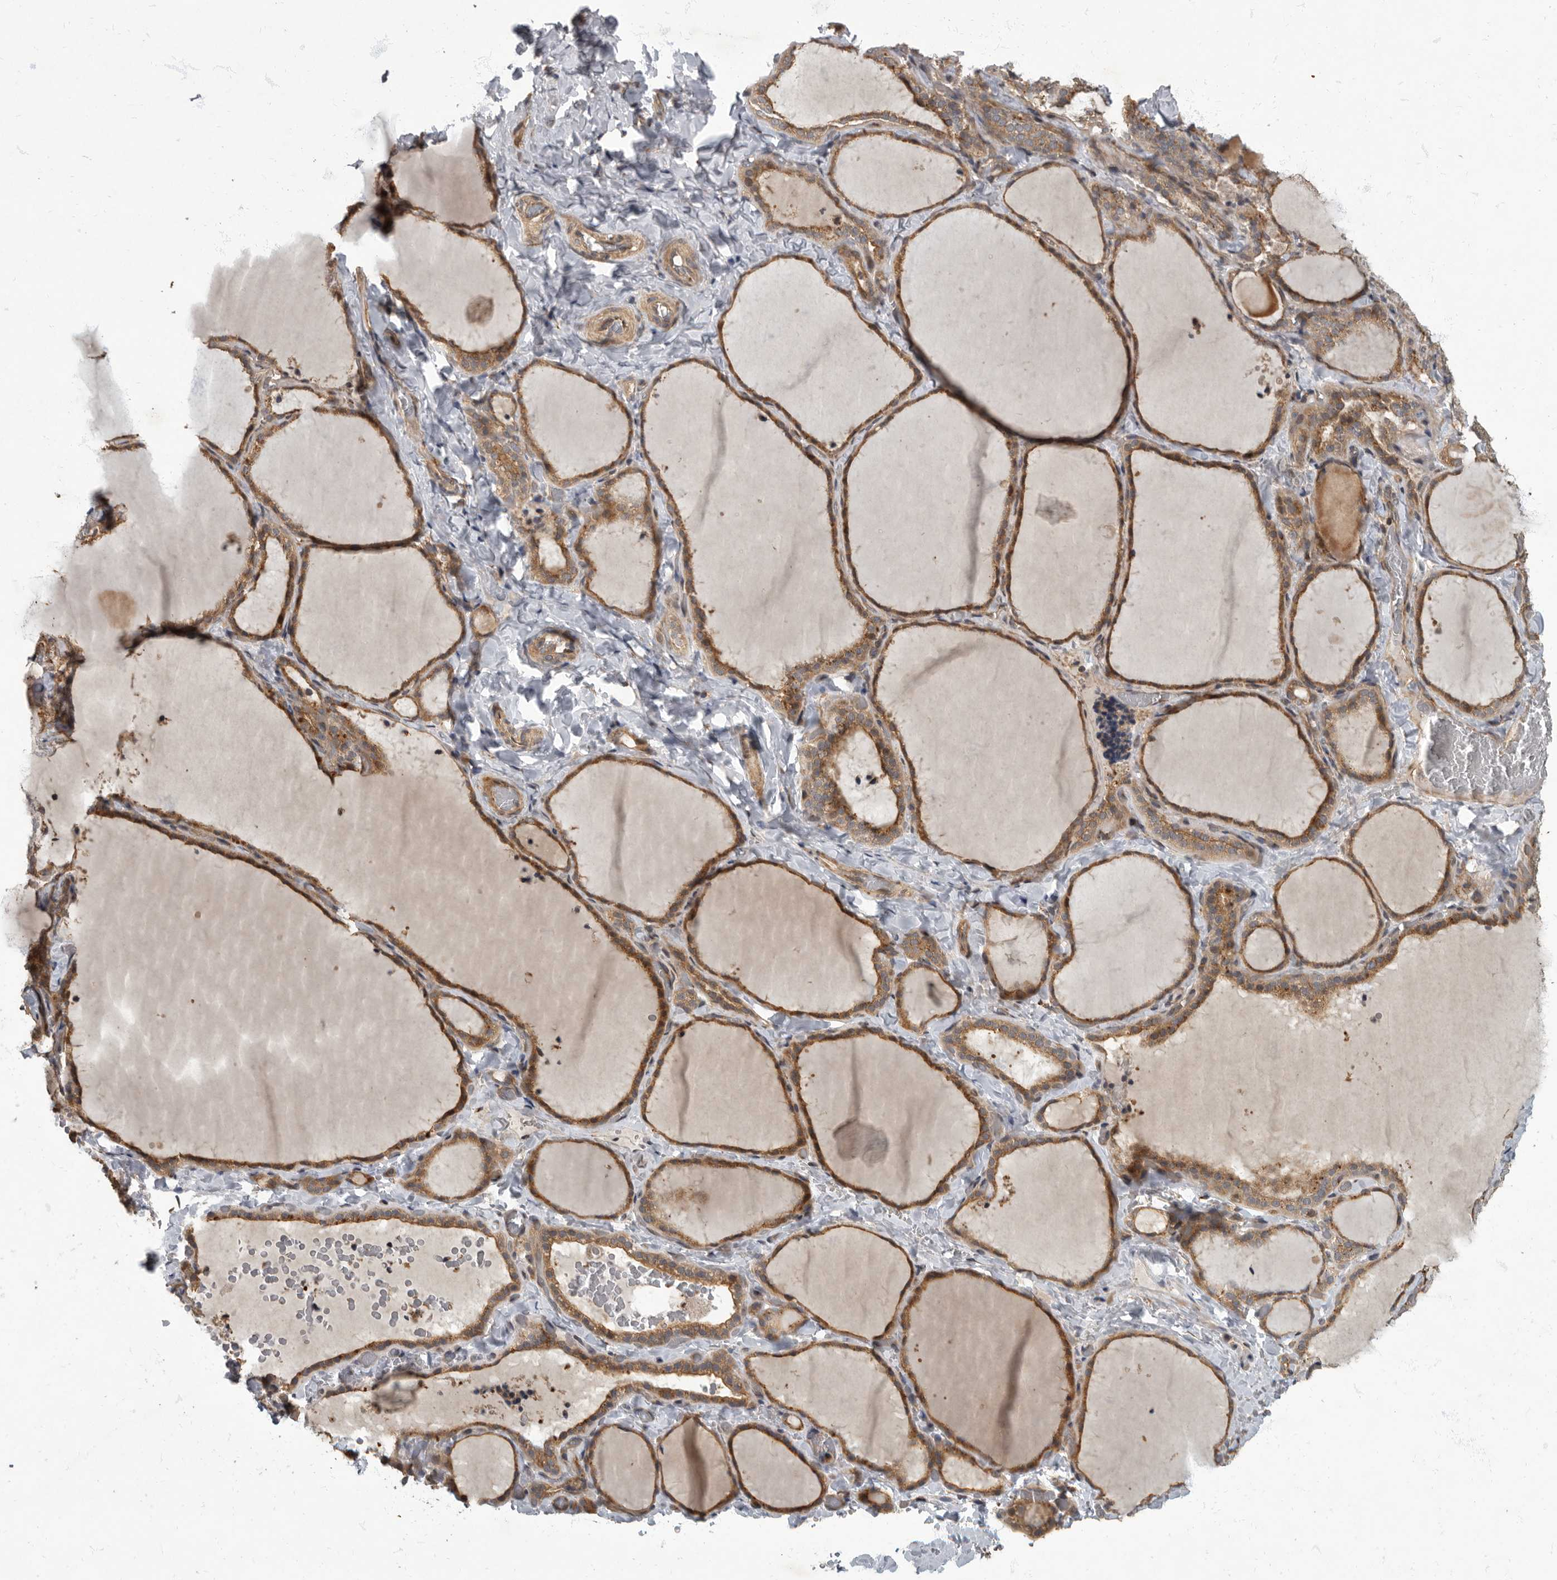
{"staining": {"intensity": "moderate", "quantity": ">75%", "location": "cytoplasmic/membranous"}, "tissue": "thyroid gland", "cell_type": "Glandular cells", "image_type": "normal", "snomed": [{"axis": "morphology", "description": "Normal tissue, NOS"}, {"axis": "topography", "description": "Thyroid gland"}], "caption": "The image exhibits staining of benign thyroid gland, revealing moderate cytoplasmic/membranous protein staining (brown color) within glandular cells.", "gene": "IQCK", "patient": {"sex": "female", "age": 22}}